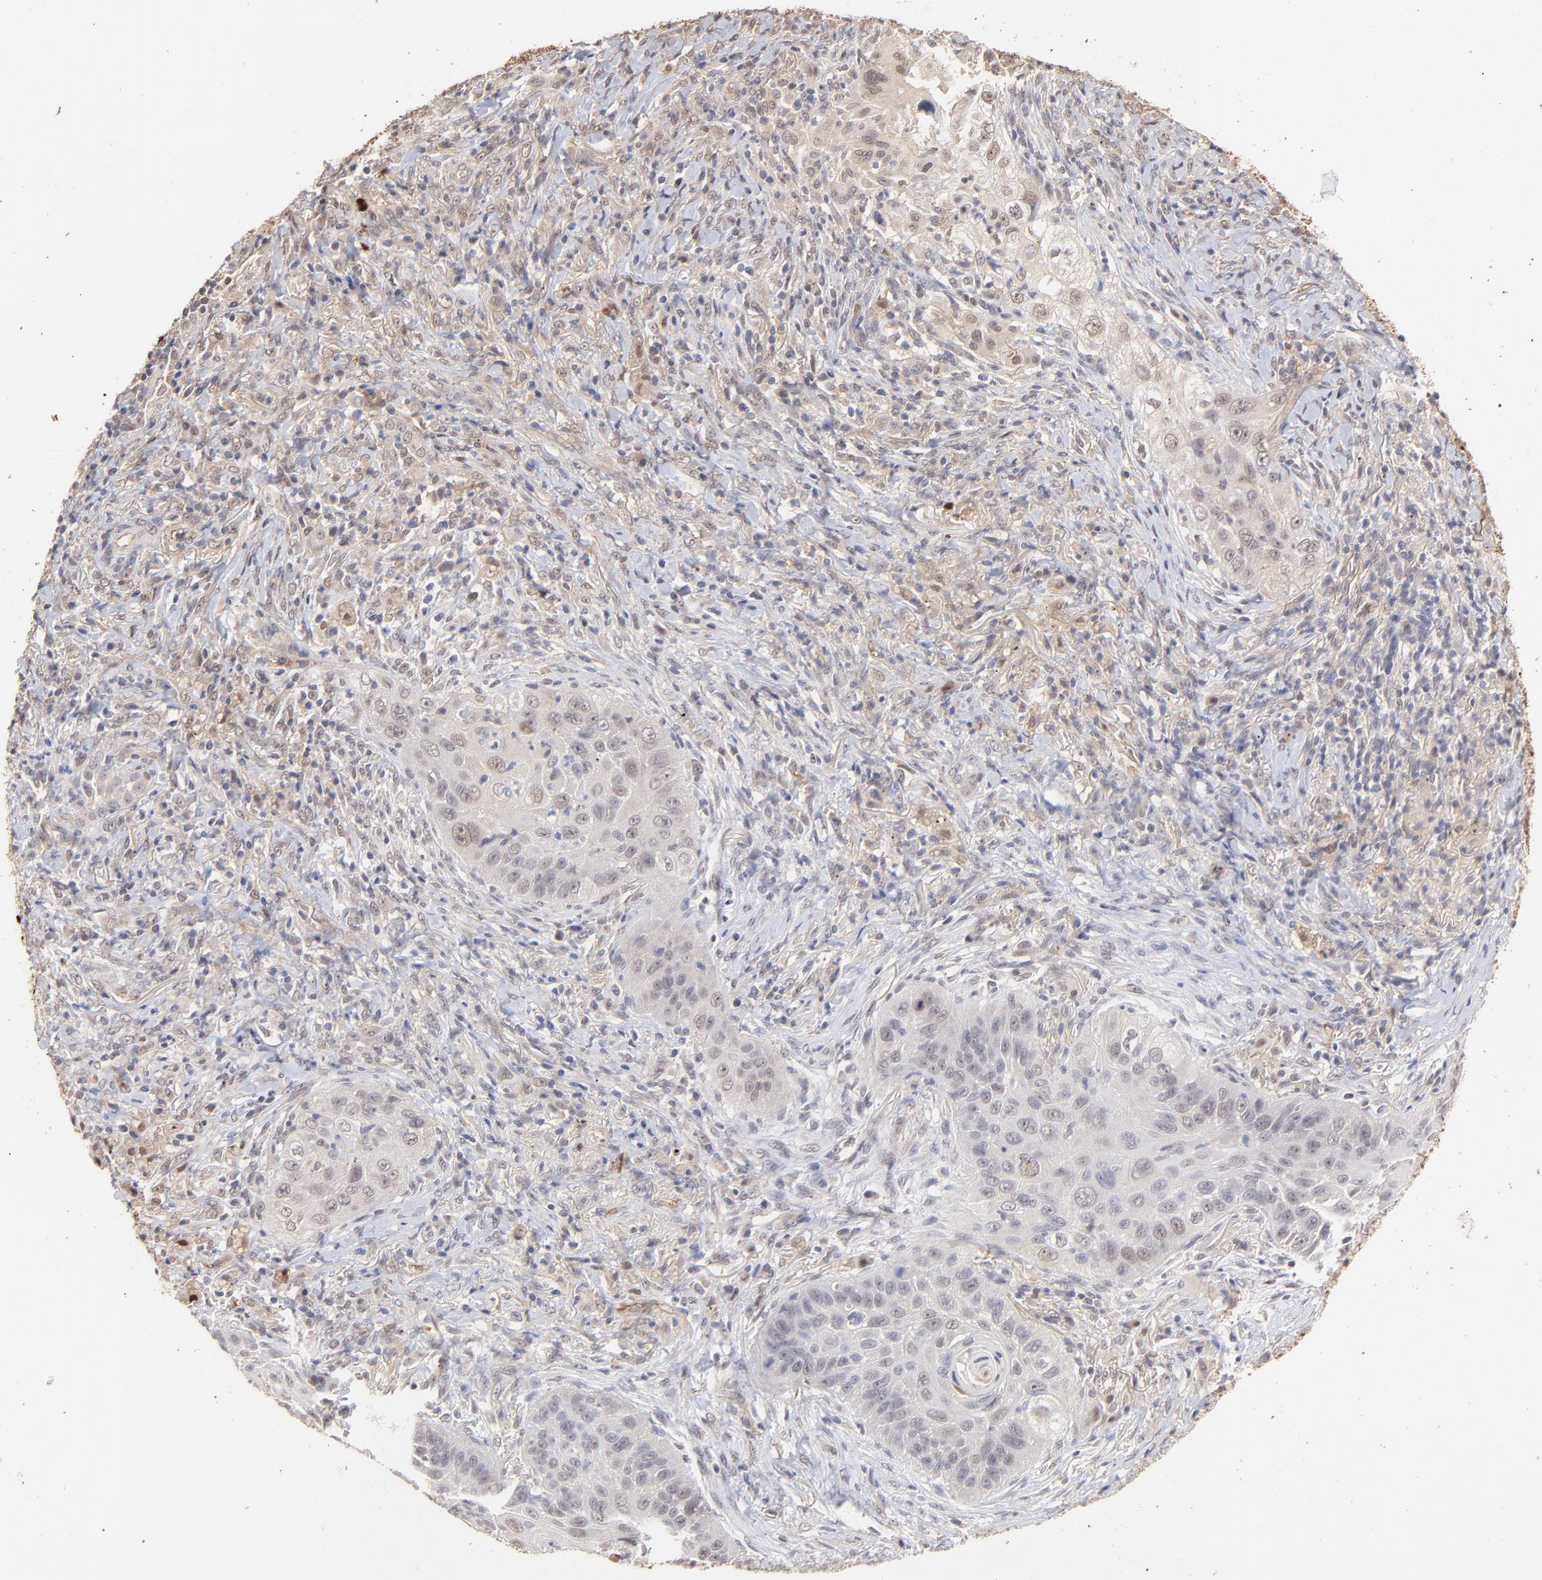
{"staining": {"intensity": "weak", "quantity": "25%-75%", "location": "cytoplasmic/membranous,nuclear"}, "tissue": "lung cancer", "cell_type": "Tumor cells", "image_type": "cancer", "snomed": [{"axis": "morphology", "description": "Squamous cell carcinoma, NOS"}, {"axis": "topography", "description": "Lung"}], "caption": "Protein analysis of lung cancer (squamous cell carcinoma) tissue reveals weak cytoplasmic/membranous and nuclear staining in about 25%-75% of tumor cells.", "gene": "PSMD14", "patient": {"sex": "female", "age": 67}}